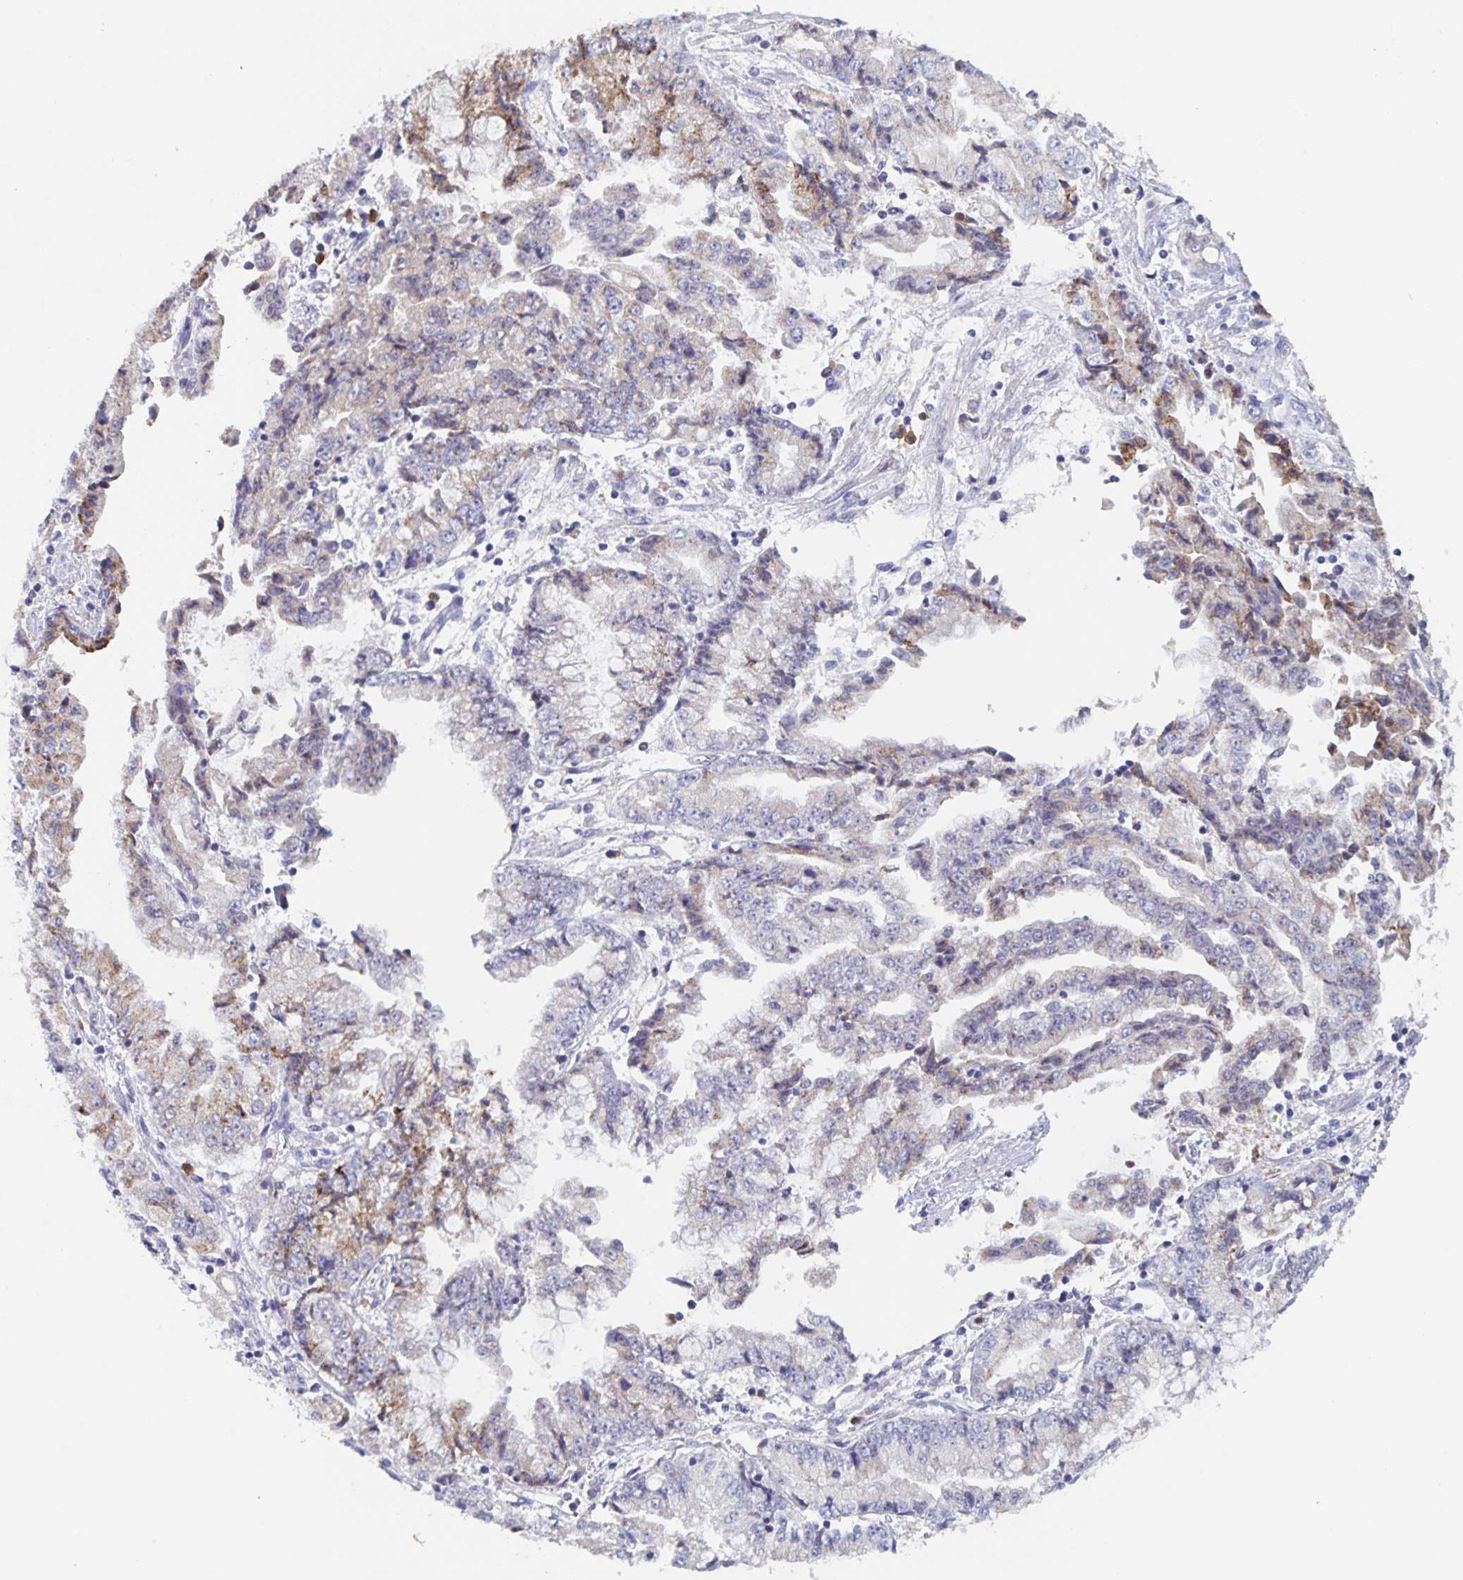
{"staining": {"intensity": "weak", "quantity": "<25%", "location": "cytoplasmic/membranous"}, "tissue": "stomach cancer", "cell_type": "Tumor cells", "image_type": "cancer", "snomed": [{"axis": "morphology", "description": "Adenocarcinoma, NOS"}, {"axis": "topography", "description": "Stomach, upper"}], "caption": "A micrograph of human stomach cancer is negative for staining in tumor cells.", "gene": "CDC42BPG", "patient": {"sex": "female", "age": 74}}